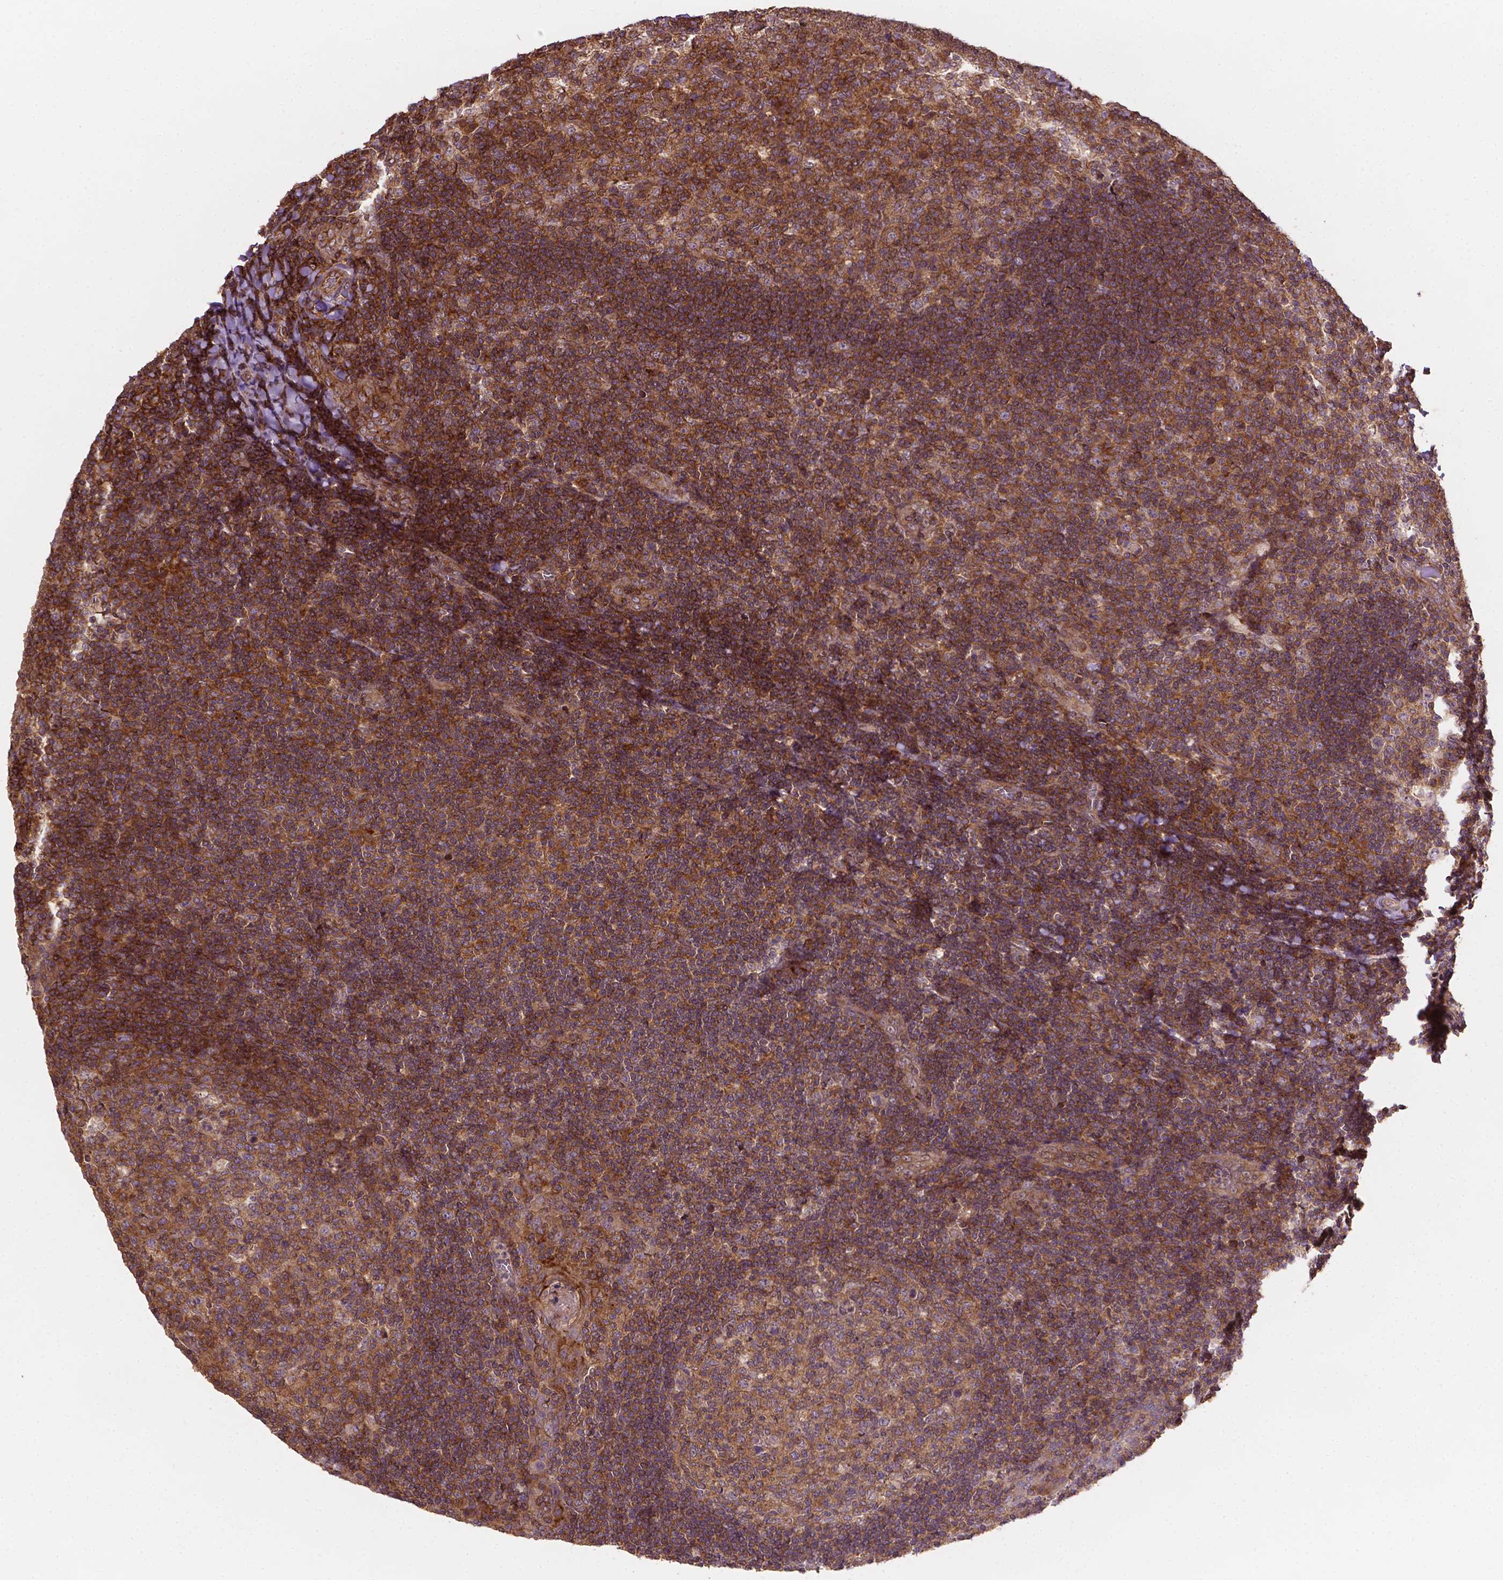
{"staining": {"intensity": "moderate", "quantity": ">75%", "location": "cytoplasmic/membranous"}, "tissue": "tonsil", "cell_type": "Germinal center cells", "image_type": "normal", "snomed": [{"axis": "morphology", "description": "Normal tissue, NOS"}, {"axis": "topography", "description": "Tonsil"}], "caption": "This image shows immunohistochemistry staining of unremarkable tonsil, with medium moderate cytoplasmic/membranous positivity in approximately >75% of germinal center cells.", "gene": "ZMYND19", "patient": {"sex": "male", "age": 17}}